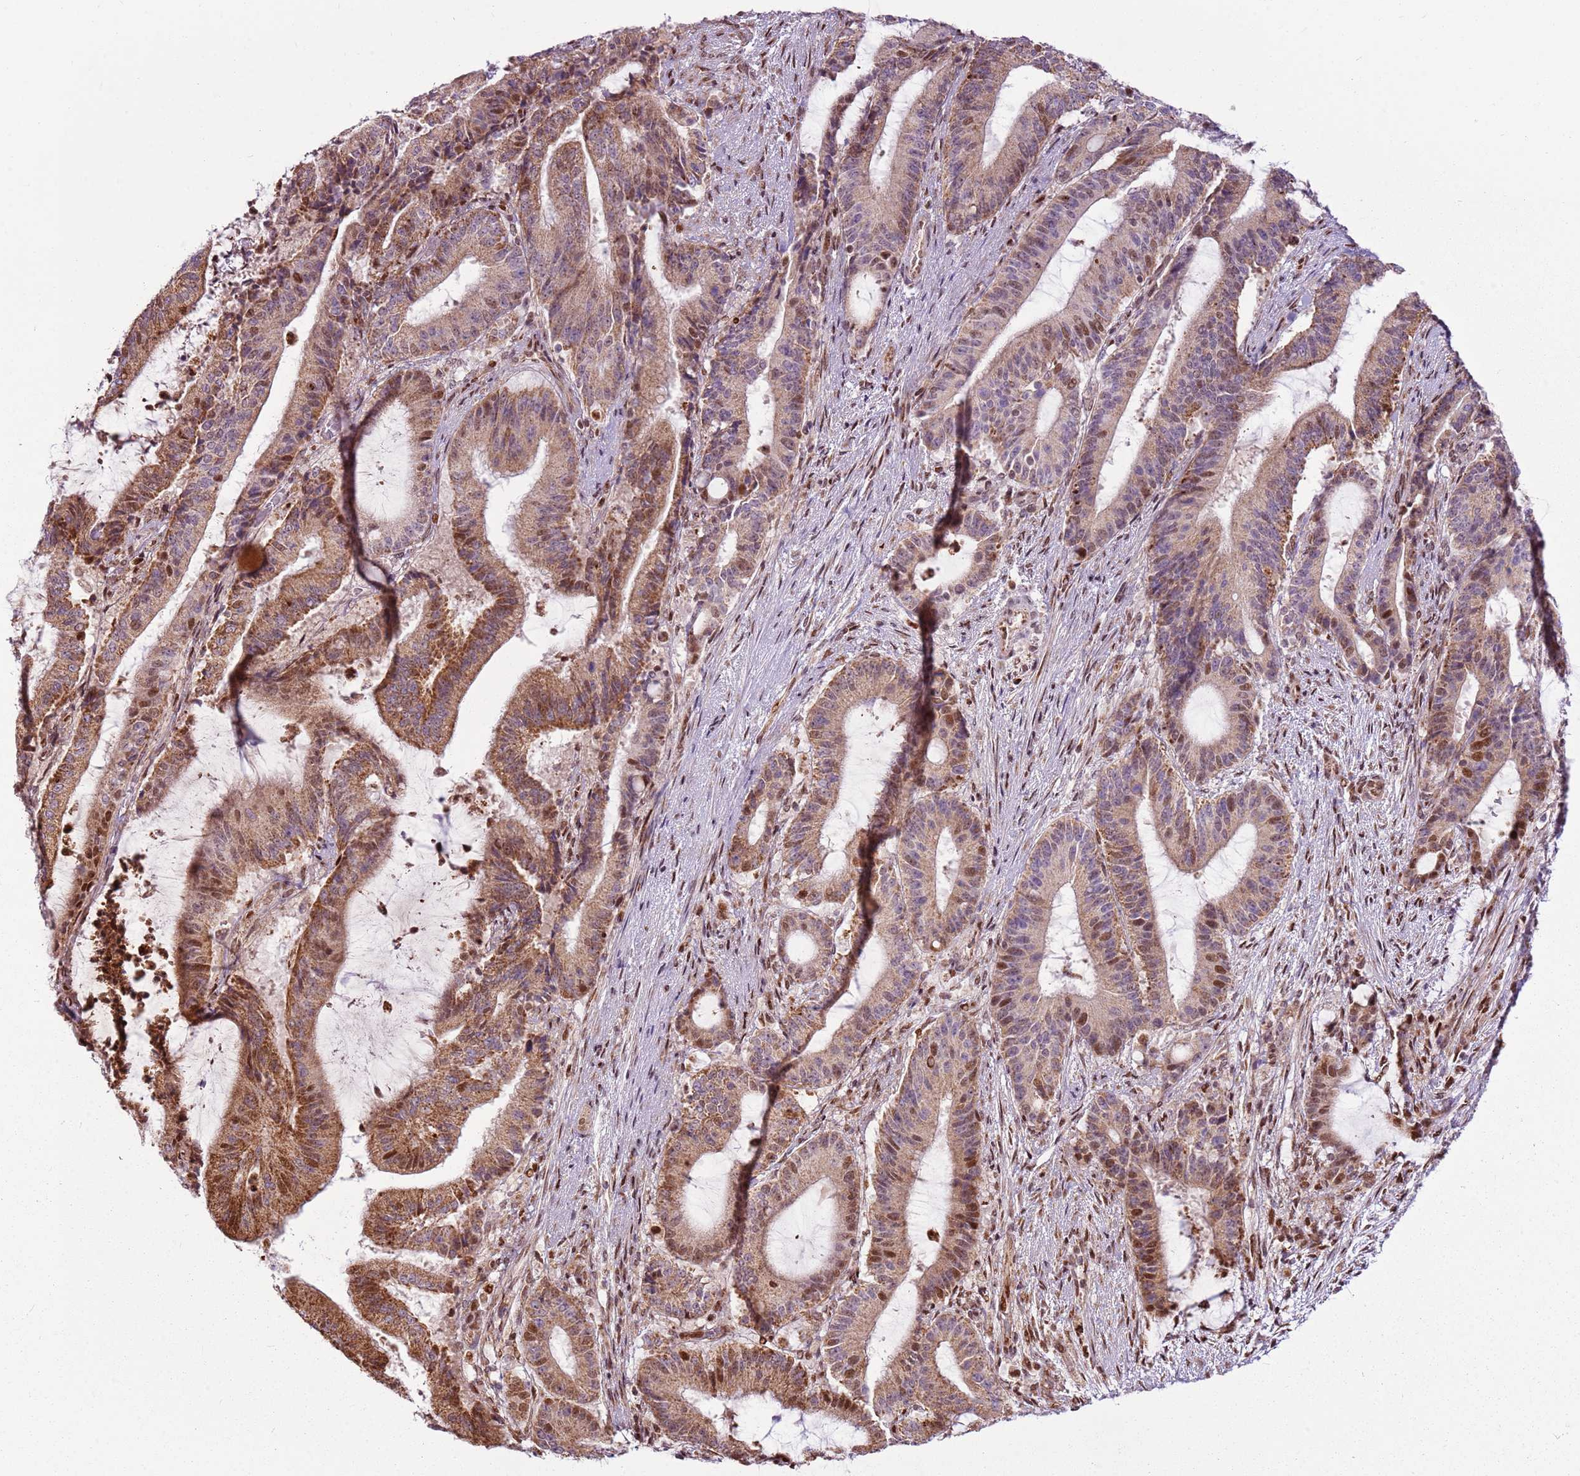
{"staining": {"intensity": "moderate", "quantity": ">75%", "location": "cytoplasmic/membranous,nuclear"}, "tissue": "liver cancer", "cell_type": "Tumor cells", "image_type": "cancer", "snomed": [{"axis": "morphology", "description": "Normal tissue, NOS"}, {"axis": "morphology", "description": "Cholangiocarcinoma"}, {"axis": "topography", "description": "Liver"}, {"axis": "topography", "description": "Peripheral nerve tissue"}], "caption": "IHC photomicrograph of neoplastic tissue: human liver cancer stained using immunohistochemistry exhibits medium levels of moderate protein expression localized specifically in the cytoplasmic/membranous and nuclear of tumor cells, appearing as a cytoplasmic/membranous and nuclear brown color.", "gene": "PCTP", "patient": {"sex": "female", "age": 73}}